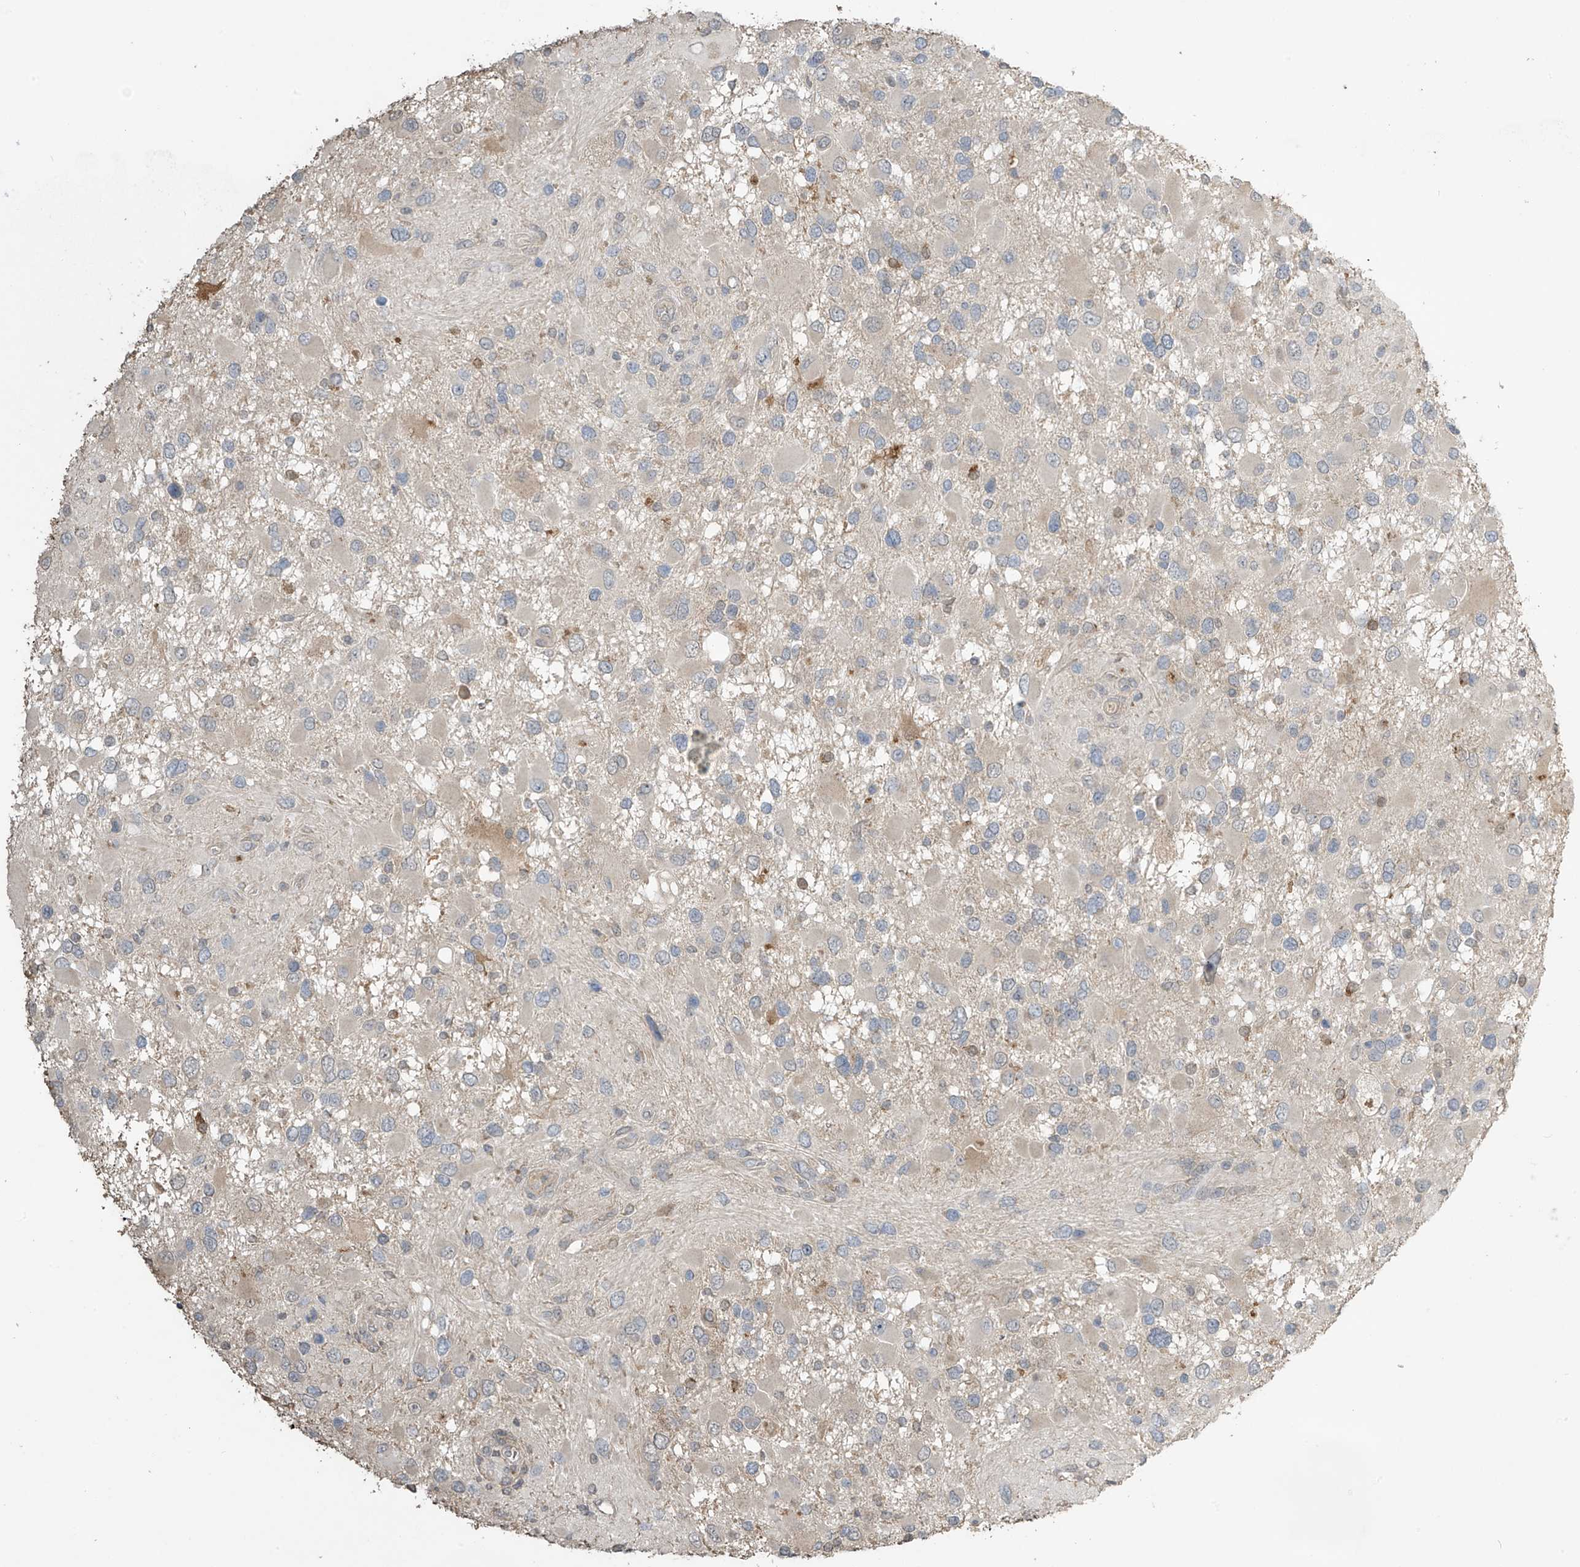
{"staining": {"intensity": "negative", "quantity": "none", "location": "none"}, "tissue": "glioma", "cell_type": "Tumor cells", "image_type": "cancer", "snomed": [{"axis": "morphology", "description": "Glioma, malignant, High grade"}, {"axis": "topography", "description": "Brain"}], "caption": "Tumor cells show no significant staining in glioma. (Immunohistochemistry (ihc), brightfield microscopy, high magnification).", "gene": "SLFN14", "patient": {"sex": "male", "age": 53}}